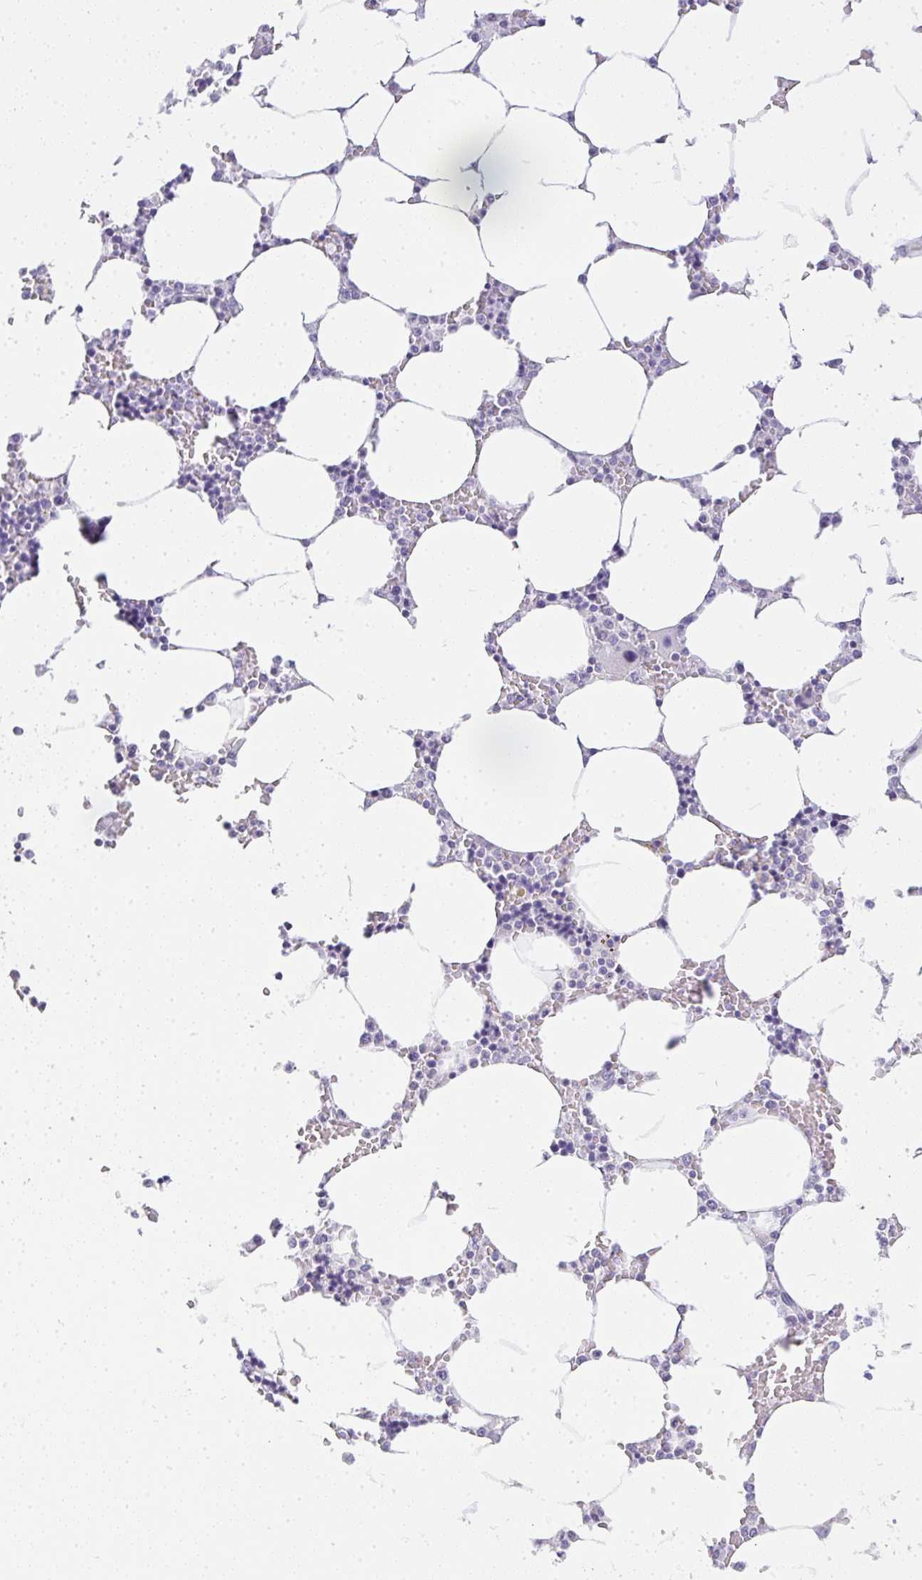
{"staining": {"intensity": "negative", "quantity": "none", "location": "none"}, "tissue": "bone marrow", "cell_type": "Hematopoietic cells", "image_type": "normal", "snomed": [{"axis": "morphology", "description": "Normal tissue, NOS"}, {"axis": "topography", "description": "Bone marrow"}], "caption": "The immunohistochemistry histopathology image has no significant staining in hematopoietic cells of bone marrow.", "gene": "OR5J2", "patient": {"sex": "male", "age": 64}}